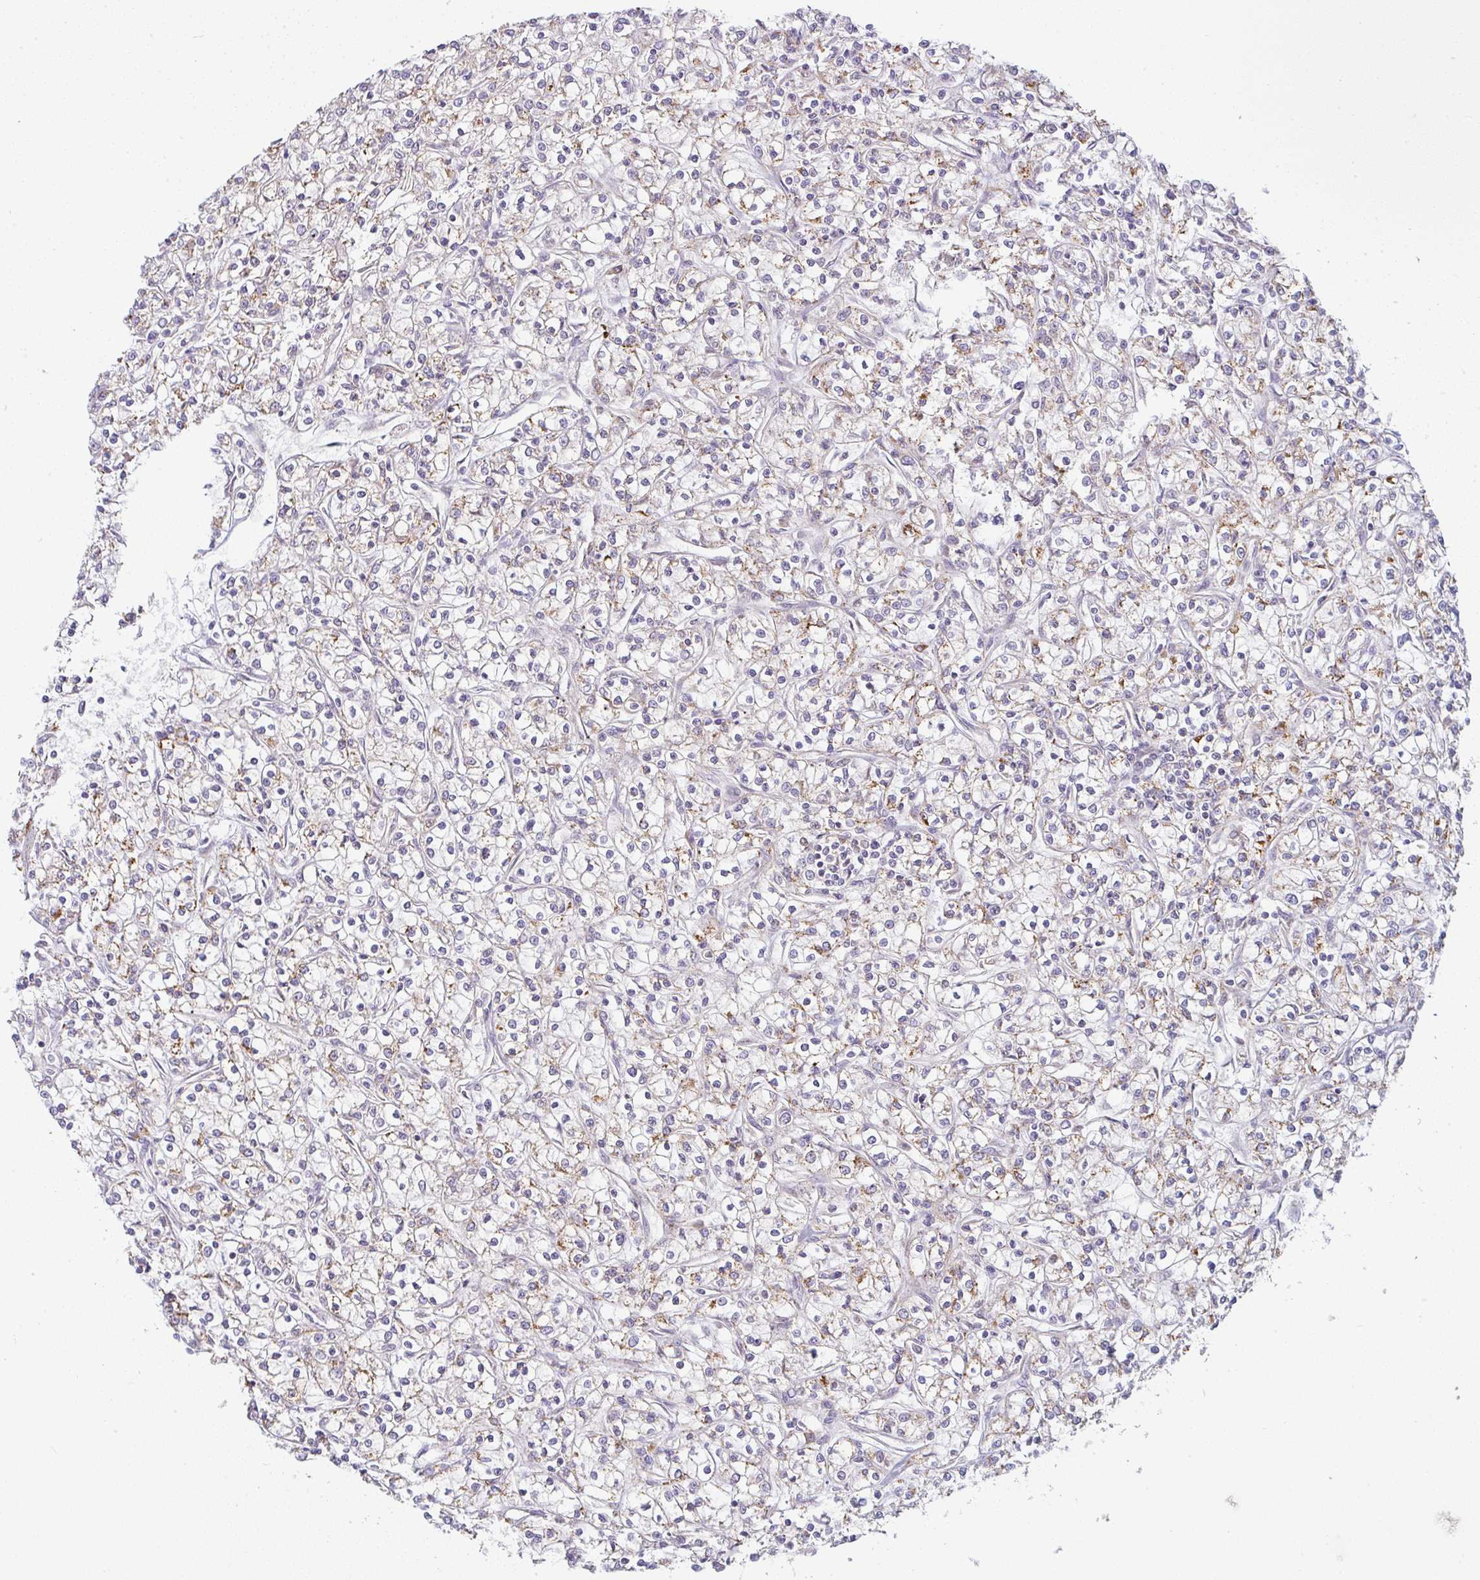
{"staining": {"intensity": "moderate", "quantity": "25%-75%", "location": "cytoplasmic/membranous"}, "tissue": "renal cancer", "cell_type": "Tumor cells", "image_type": "cancer", "snomed": [{"axis": "morphology", "description": "Adenocarcinoma, NOS"}, {"axis": "topography", "description": "Kidney"}], "caption": "Immunohistochemical staining of renal adenocarcinoma exhibits moderate cytoplasmic/membranous protein staining in approximately 25%-75% of tumor cells.", "gene": "MOB1A", "patient": {"sex": "female", "age": 59}}